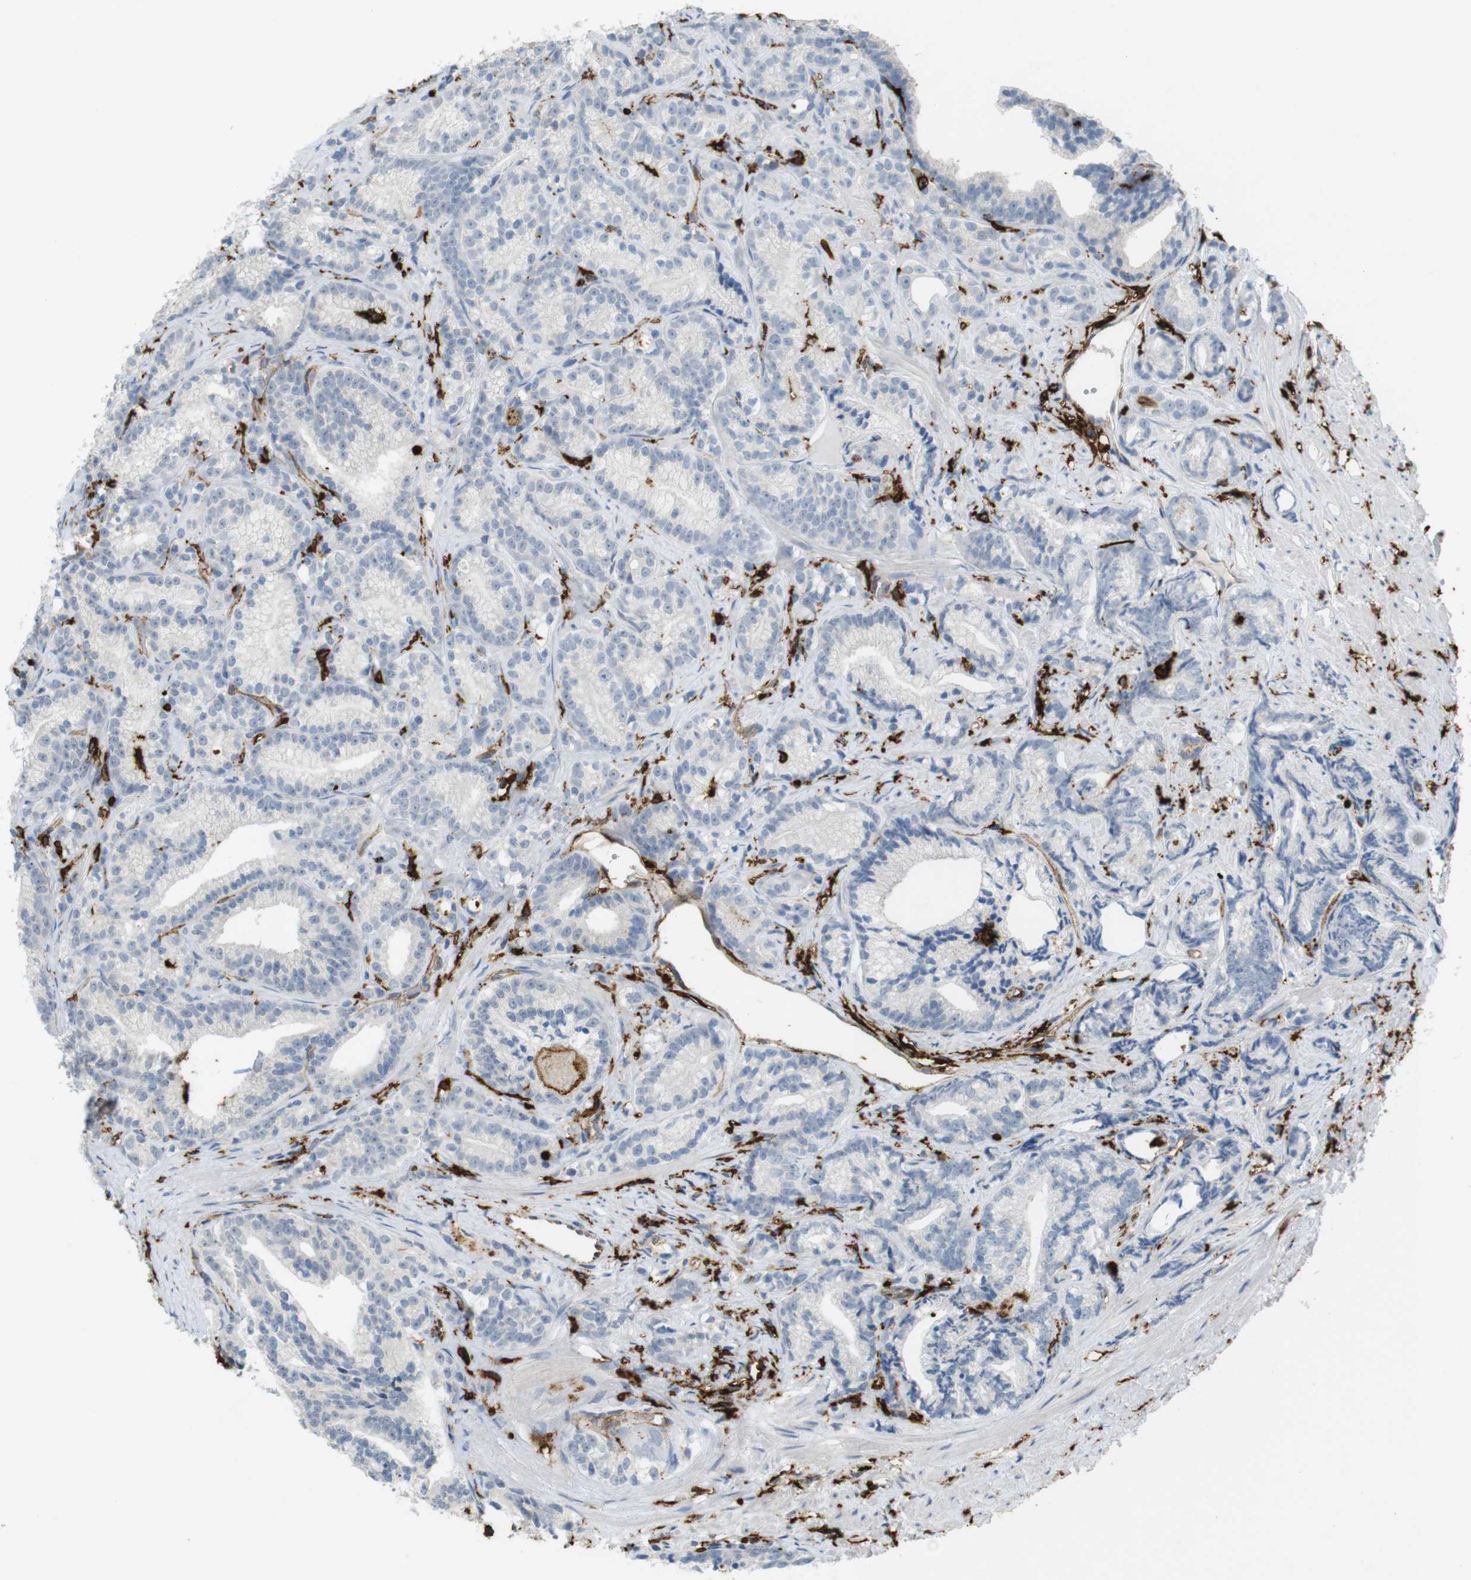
{"staining": {"intensity": "negative", "quantity": "none", "location": "none"}, "tissue": "prostate cancer", "cell_type": "Tumor cells", "image_type": "cancer", "snomed": [{"axis": "morphology", "description": "Adenocarcinoma, Low grade"}, {"axis": "topography", "description": "Prostate"}], "caption": "The photomicrograph exhibits no significant staining in tumor cells of low-grade adenocarcinoma (prostate).", "gene": "HLA-DRA", "patient": {"sex": "male", "age": 89}}